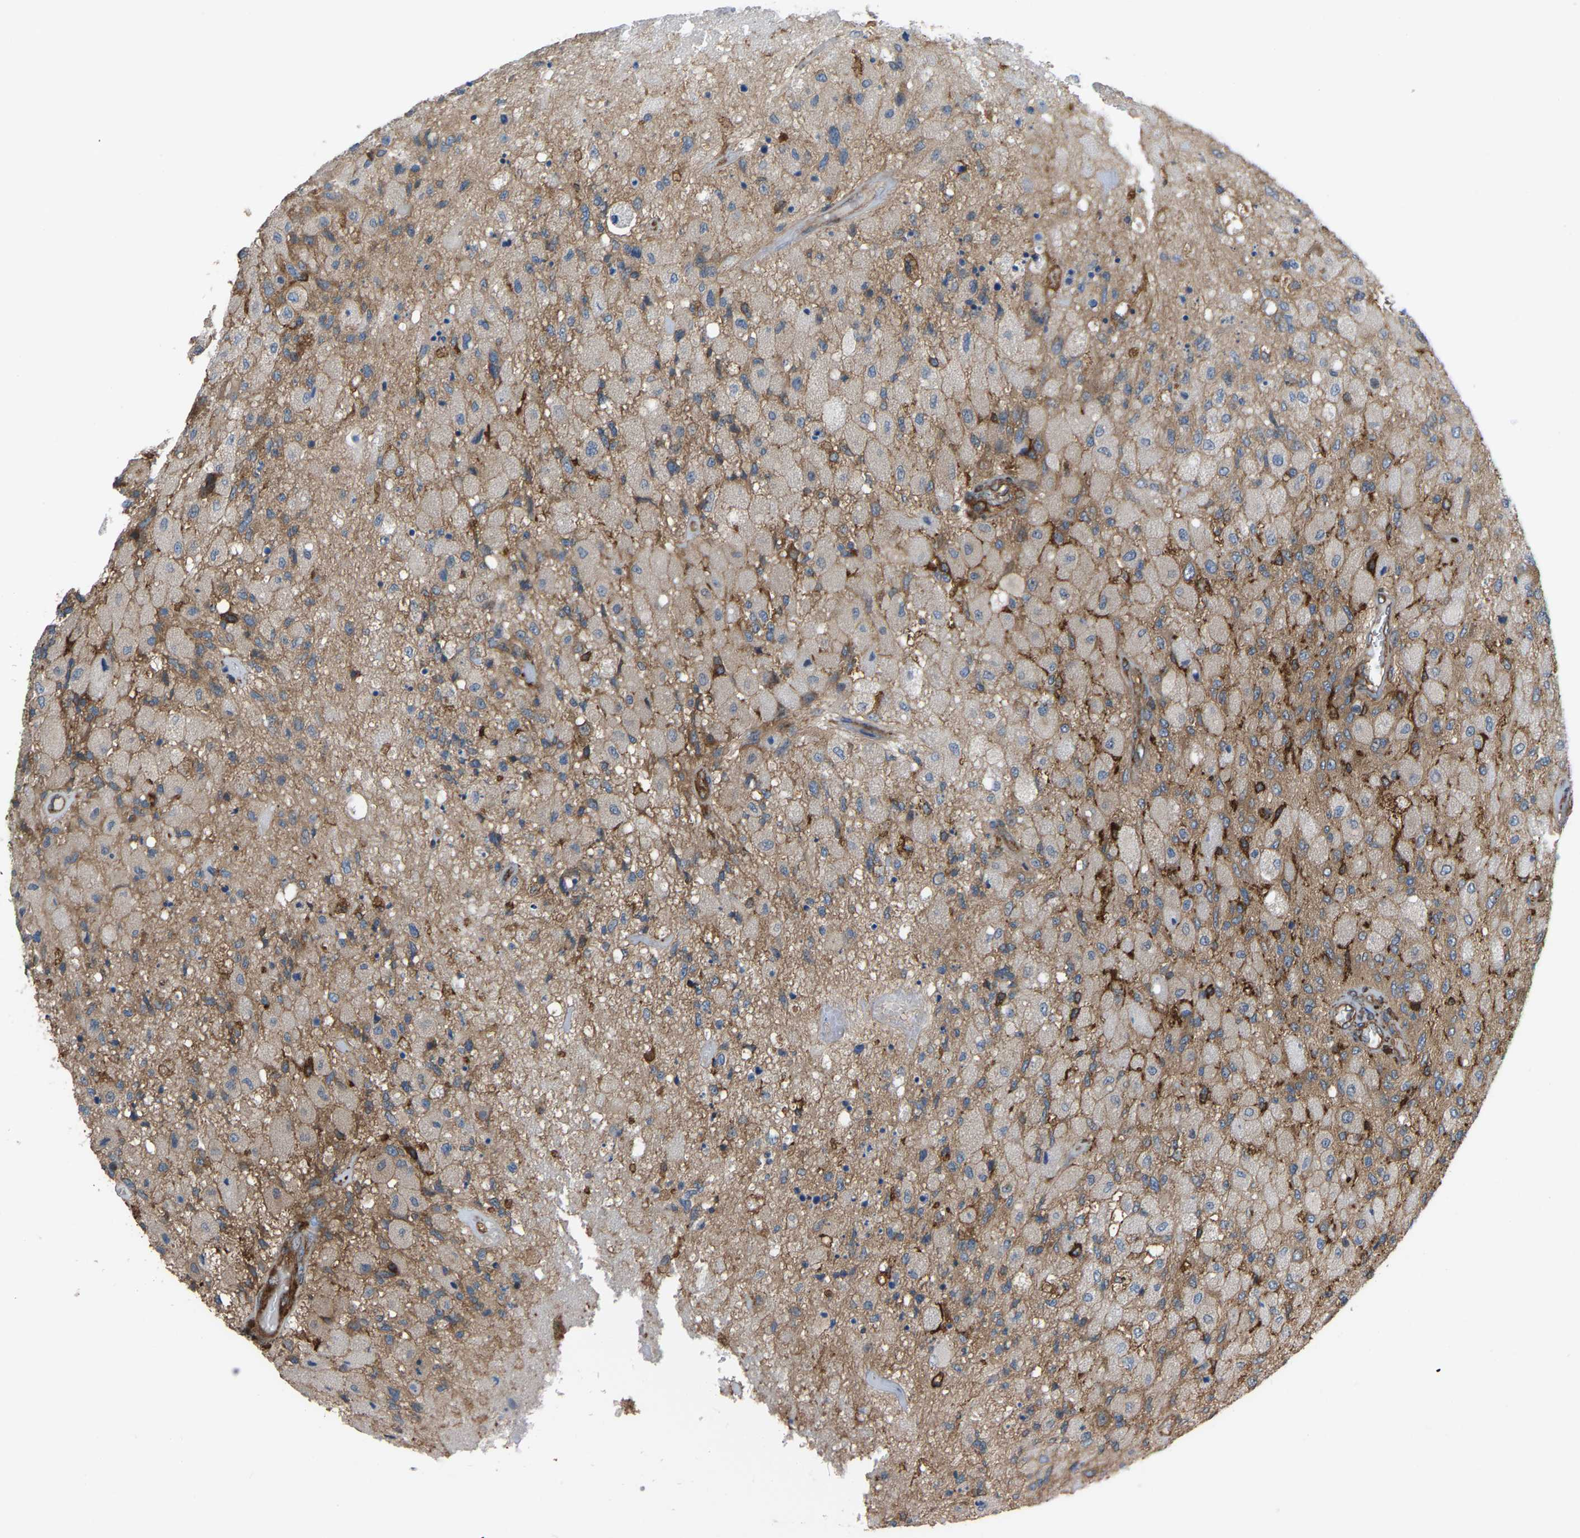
{"staining": {"intensity": "moderate", "quantity": "25%-75%", "location": "cytoplasmic/membranous"}, "tissue": "glioma", "cell_type": "Tumor cells", "image_type": "cancer", "snomed": [{"axis": "morphology", "description": "Normal tissue, NOS"}, {"axis": "morphology", "description": "Glioma, malignant, High grade"}, {"axis": "topography", "description": "Cerebral cortex"}], "caption": "Immunohistochemical staining of glioma displays medium levels of moderate cytoplasmic/membranous protein staining in approximately 25%-75% of tumor cells.", "gene": "PICALM", "patient": {"sex": "male", "age": 77}}